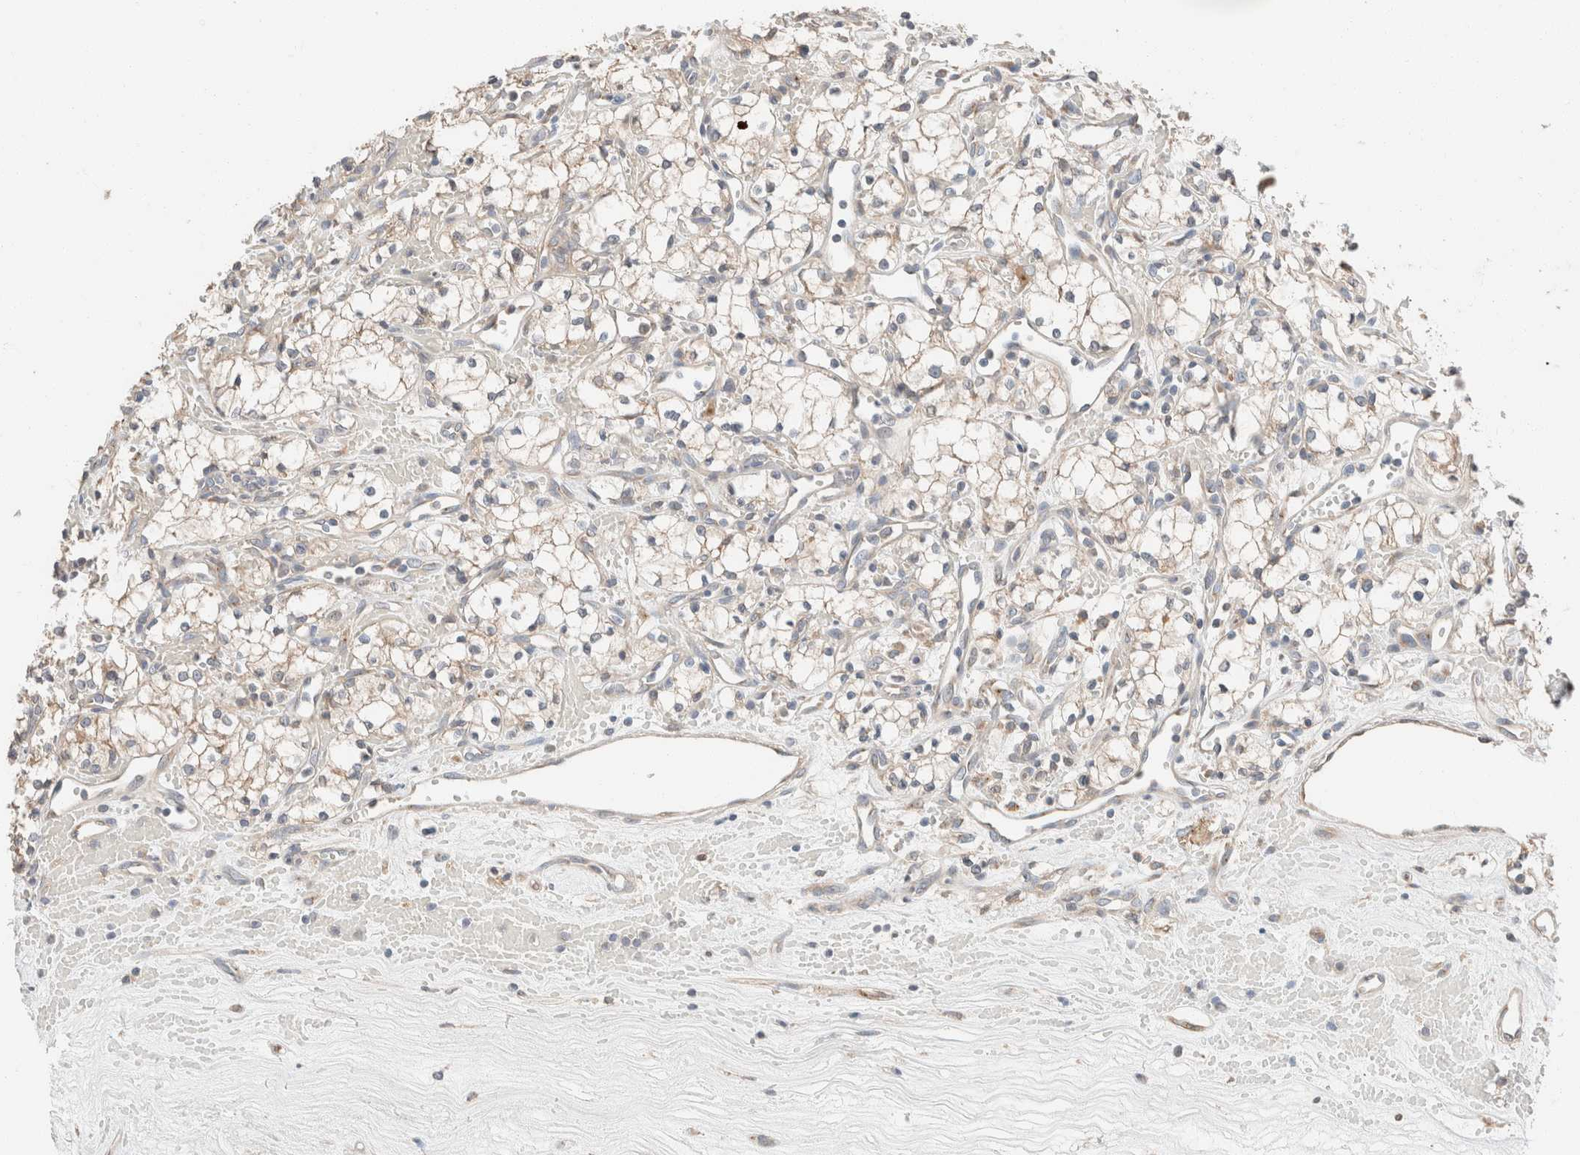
{"staining": {"intensity": "weak", "quantity": ">75%", "location": "cytoplasmic/membranous"}, "tissue": "renal cancer", "cell_type": "Tumor cells", "image_type": "cancer", "snomed": [{"axis": "morphology", "description": "Adenocarcinoma, NOS"}, {"axis": "topography", "description": "Kidney"}], "caption": "Weak cytoplasmic/membranous positivity is appreciated in about >75% of tumor cells in renal adenocarcinoma.", "gene": "PCM1", "patient": {"sex": "male", "age": 59}}